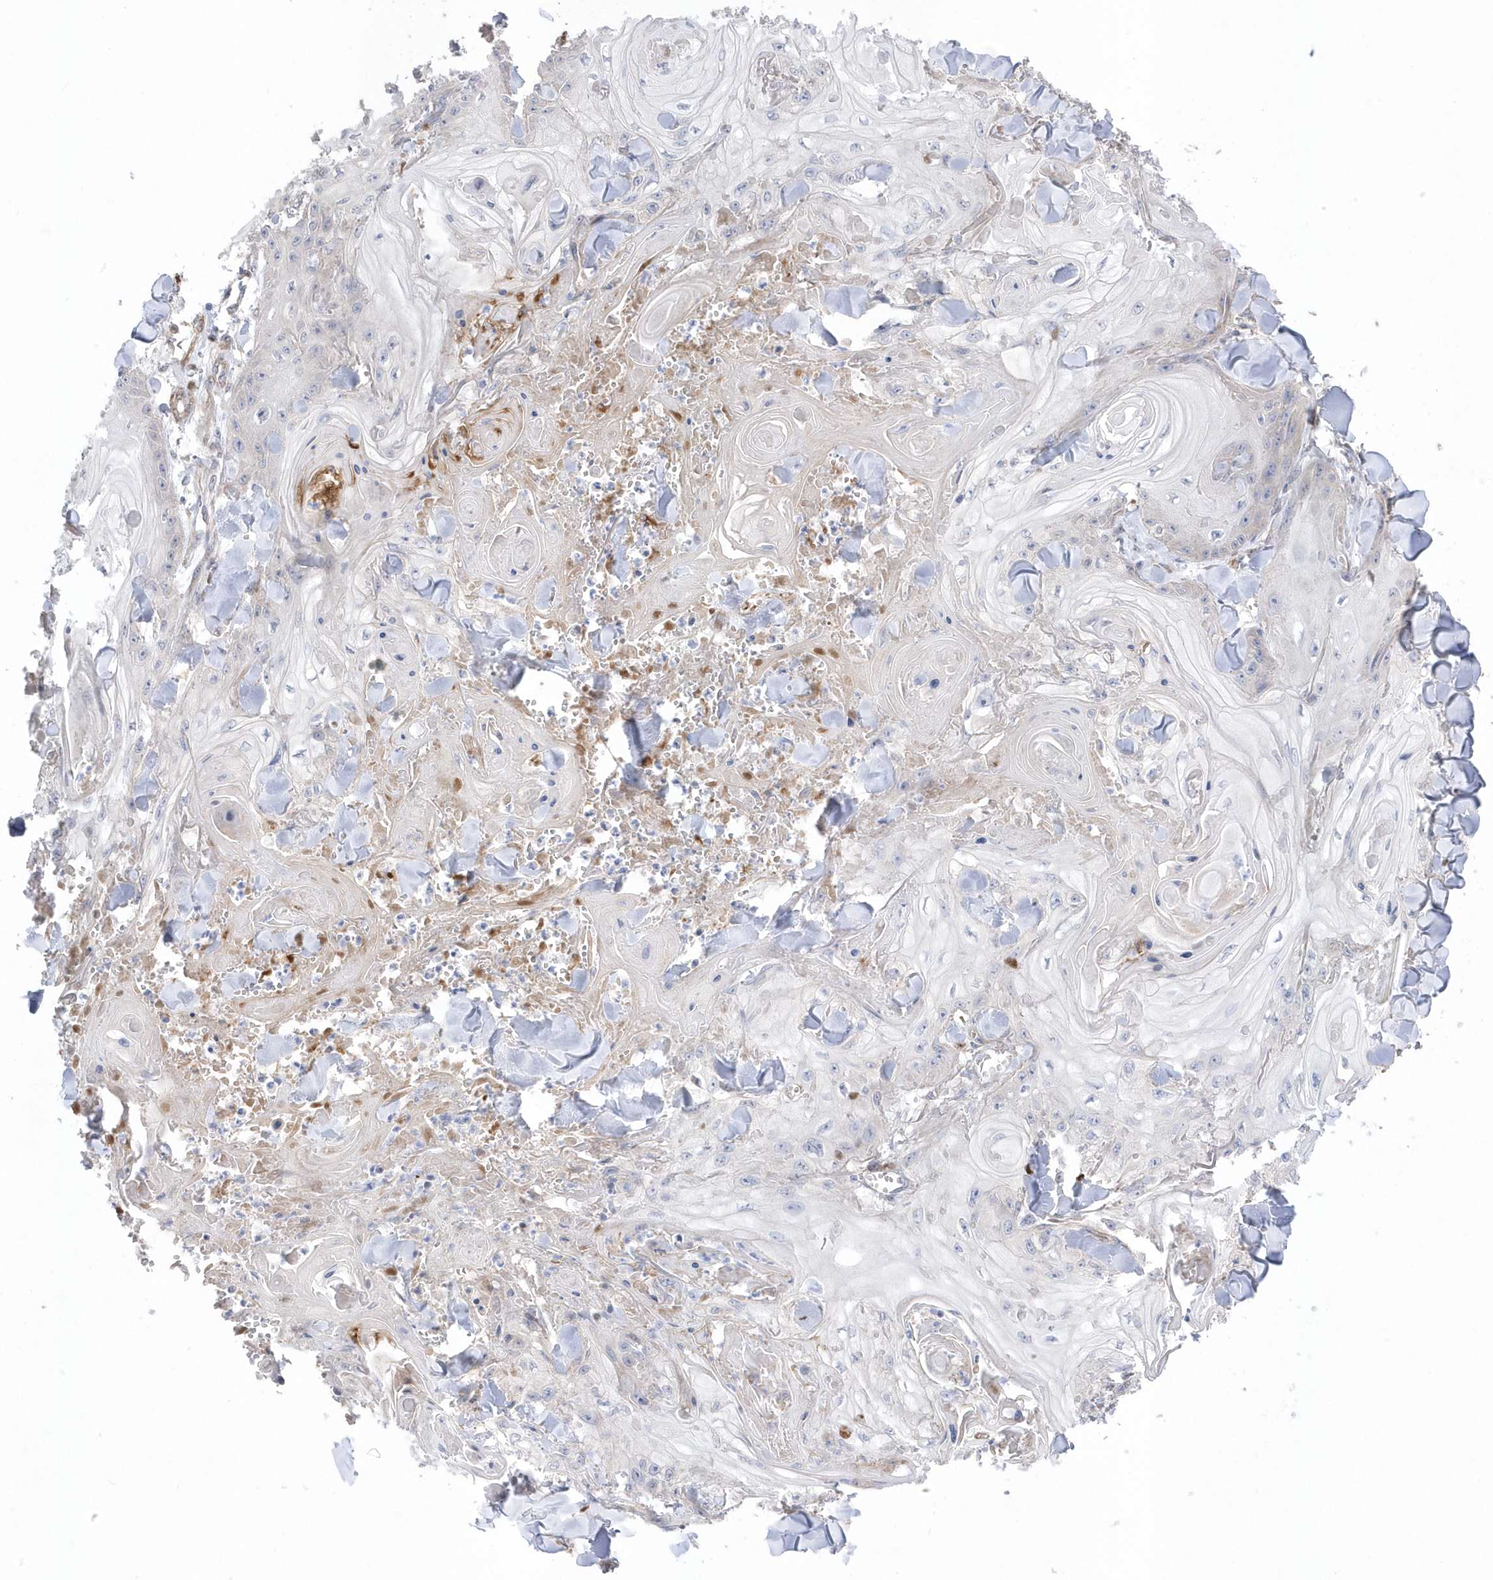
{"staining": {"intensity": "negative", "quantity": "none", "location": "none"}, "tissue": "skin cancer", "cell_type": "Tumor cells", "image_type": "cancer", "snomed": [{"axis": "morphology", "description": "Squamous cell carcinoma, NOS"}, {"axis": "topography", "description": "Skin"}], "caption": "Immunohistochemistry histopathology image of human skin cancer stained for a protein (brown), which displays no staining in tumor cells.", "gene": "GTPBP6", "patient": {"sex": "male", "age": 74}}